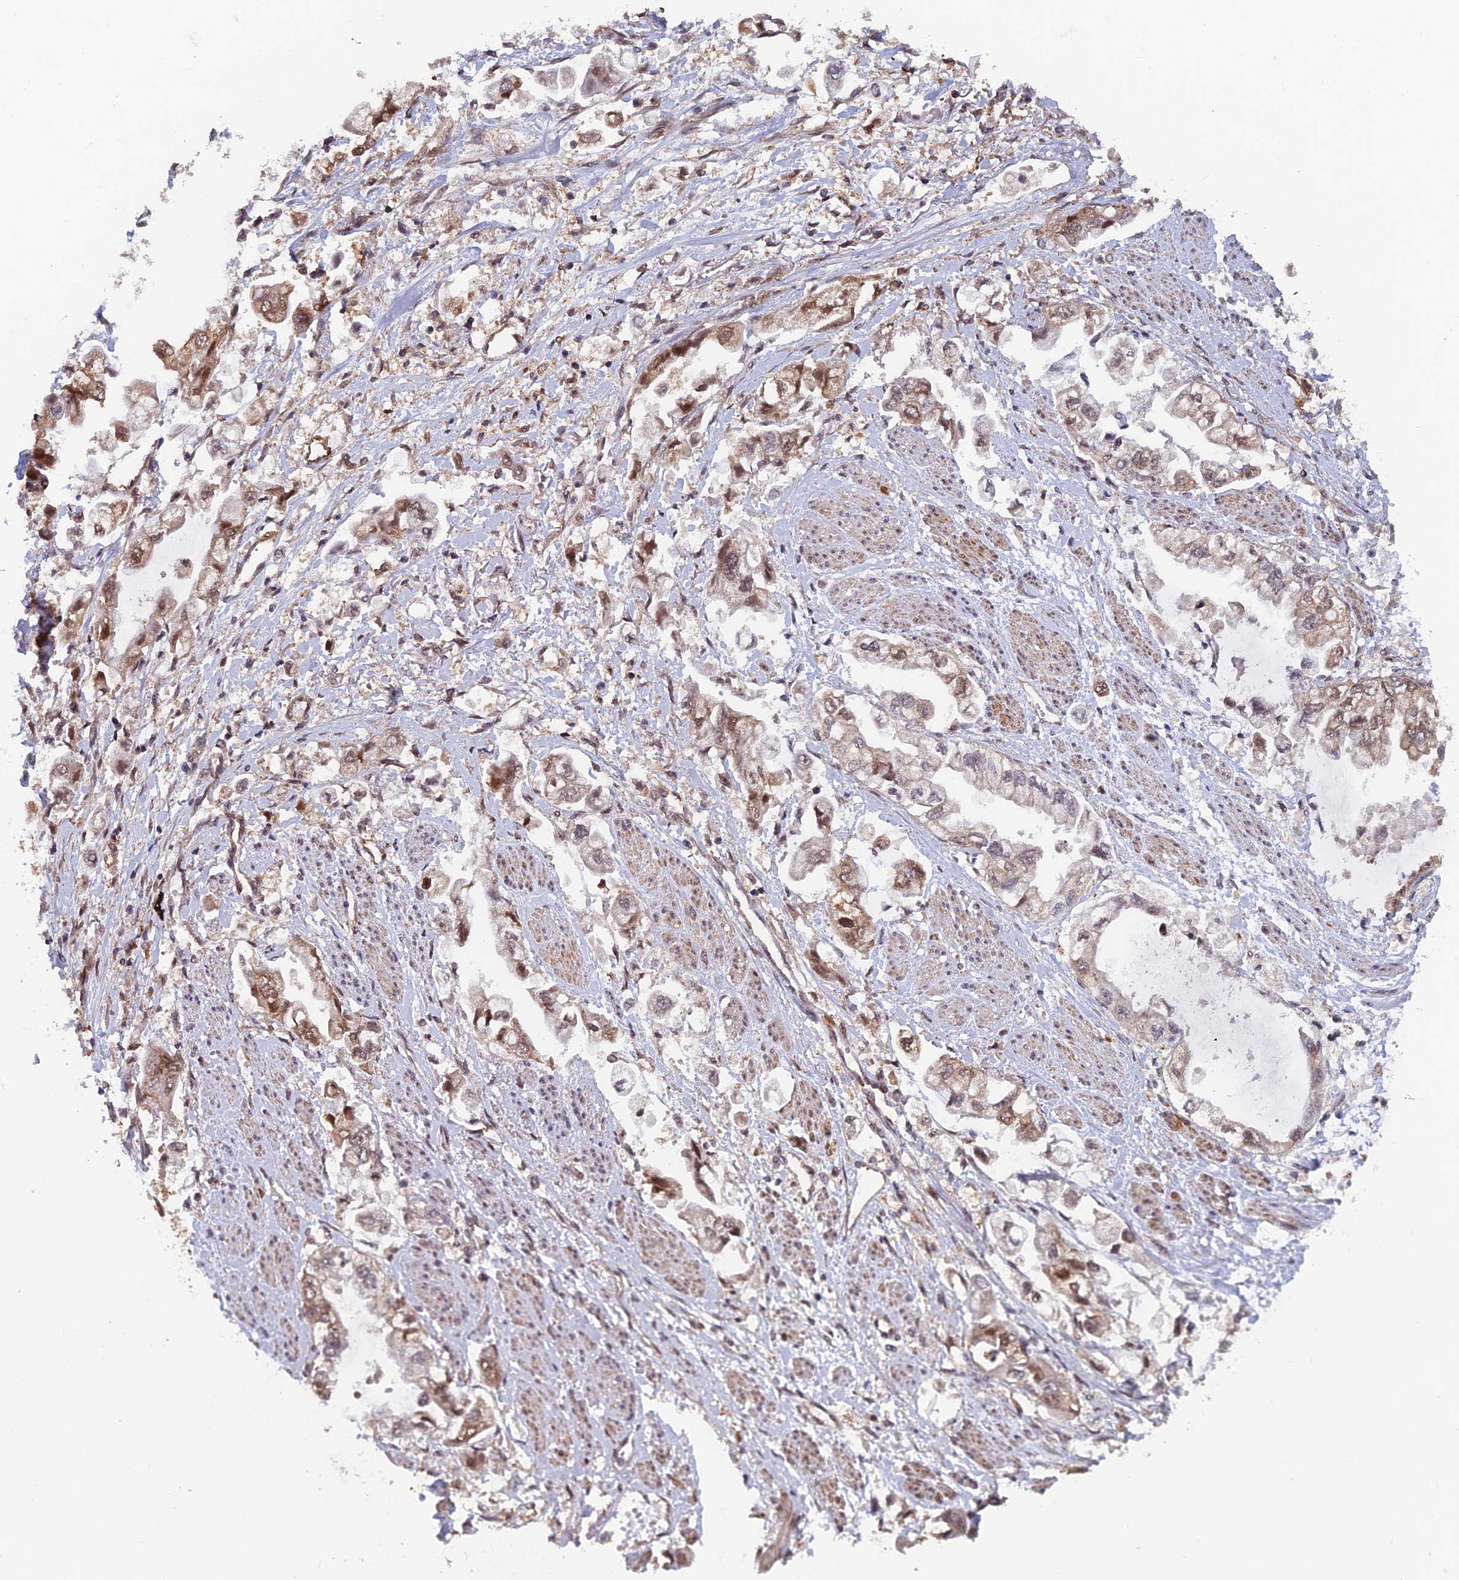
{"staining": {"intensity": "moderate", "quantity": "25%-75%", "location": "cytoplasmic/membranous,nuclear"}, "tissue": "stomach cancer", "cell_type": "Tumor cells", "image_type": "cancer", "snomed": [{"axis": "morphology", "description": "Adenocarcinoma, NOS"}, {"axis": "topography", "description": "Stomach"}], "caption": "Tumor cells display medium levels of moderate cytoplasmic/membranous and nuclear expression in approximately 25%-75% of cells in human stomach cancer (adenocarcinoma).", "gene": "FAM53C", "patient": {"sex": "male", "age": 62}}